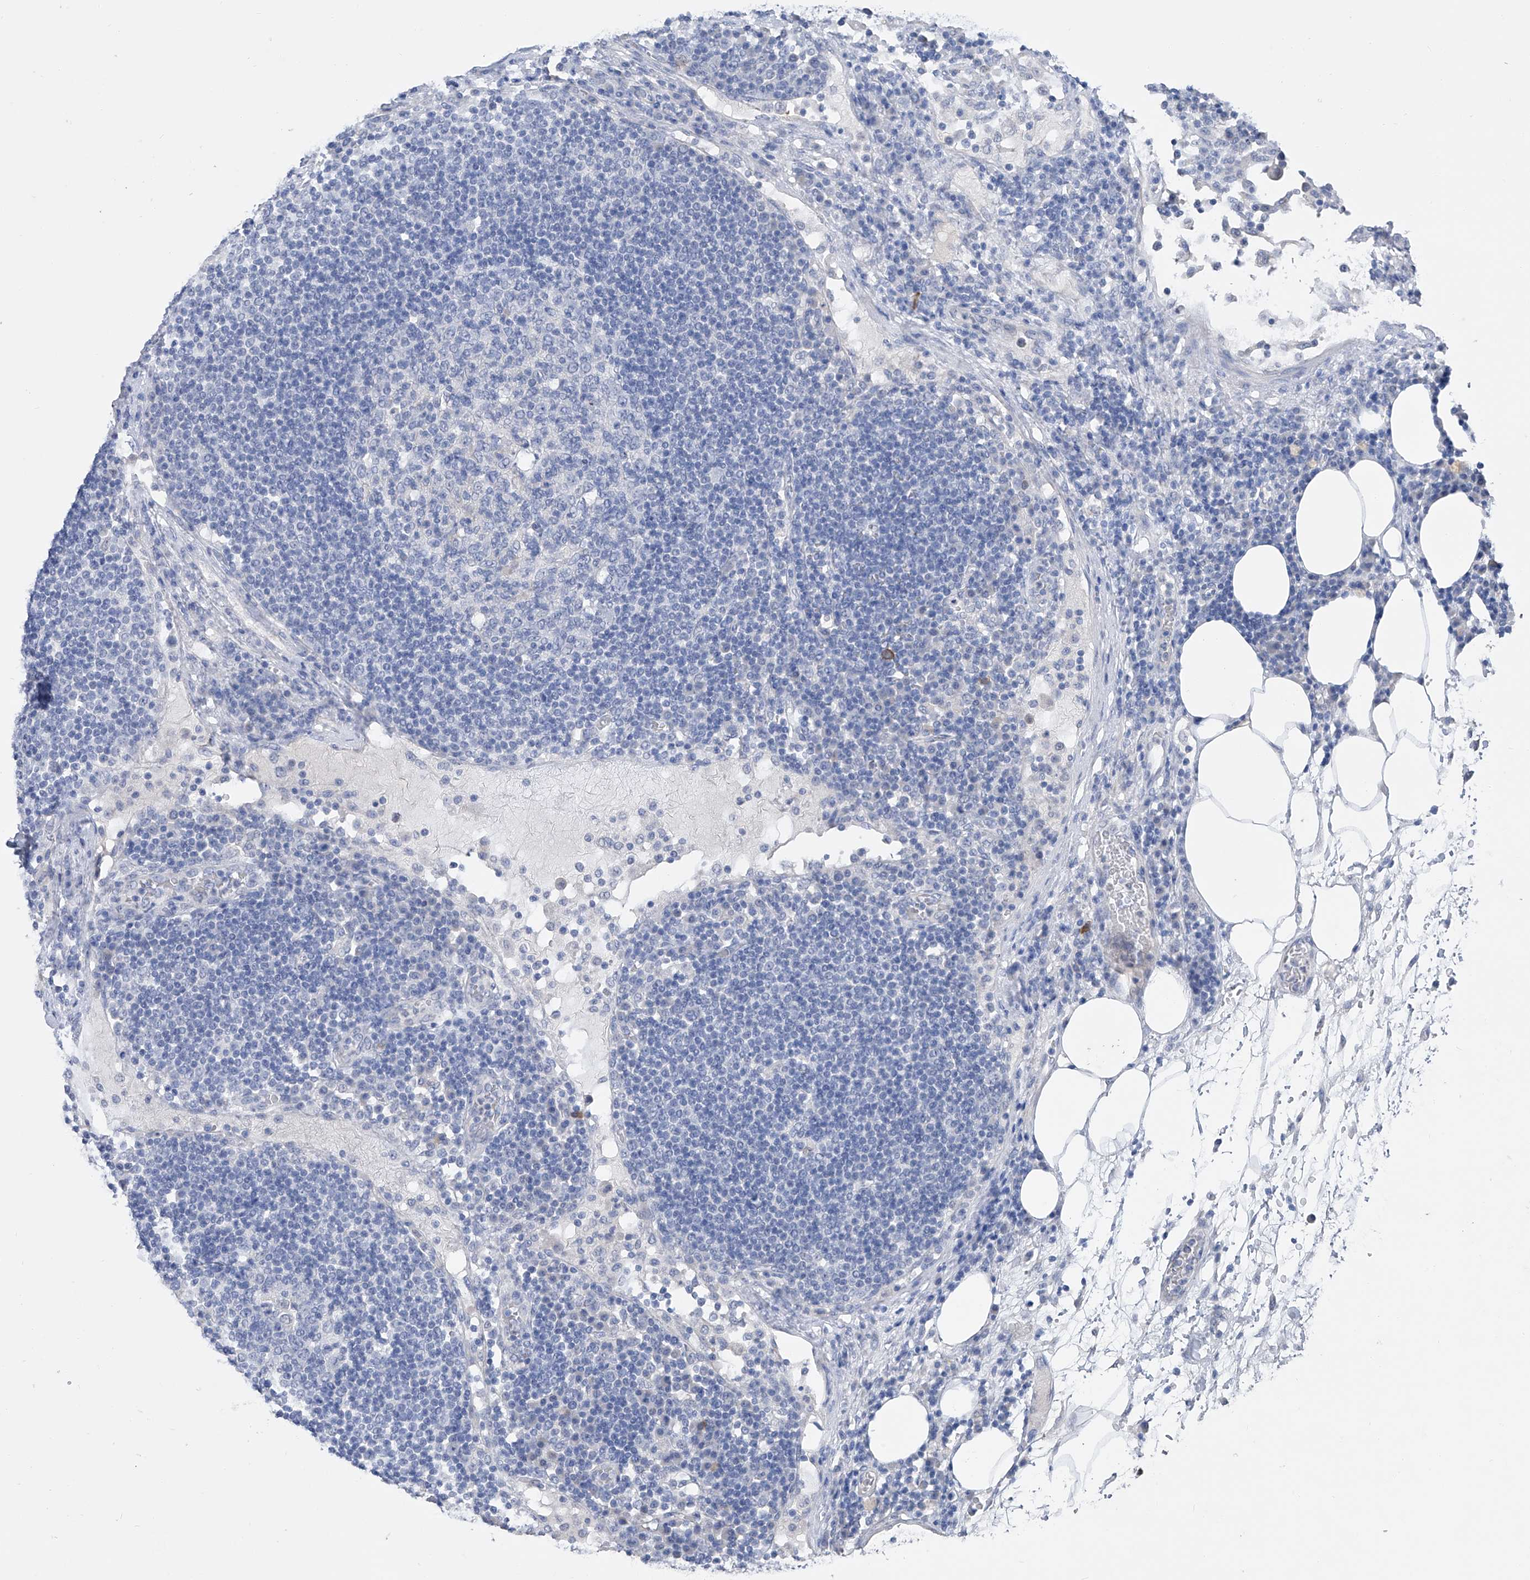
{"staining": {"intensity": "negative", "quantity": "none", "location": "none"}, "tissue": "lymph node", "cell_type": "Germinal center cells", "image_type": "normal", "snomed": [{"axis": "morphology", "description": "Normal tissue, NOS"}, {"axis": "topography", "description": "Lymph node"}], "caption": "A high-resolution photomicrograph shows IHC staining of unremarkable lymph node, which displays no significant staining in germinal center cells. (IHC, brightfield microscopy, high magnification).", "gene": "ADRA1A", "patient": {"sex": "female", "age": 53}}